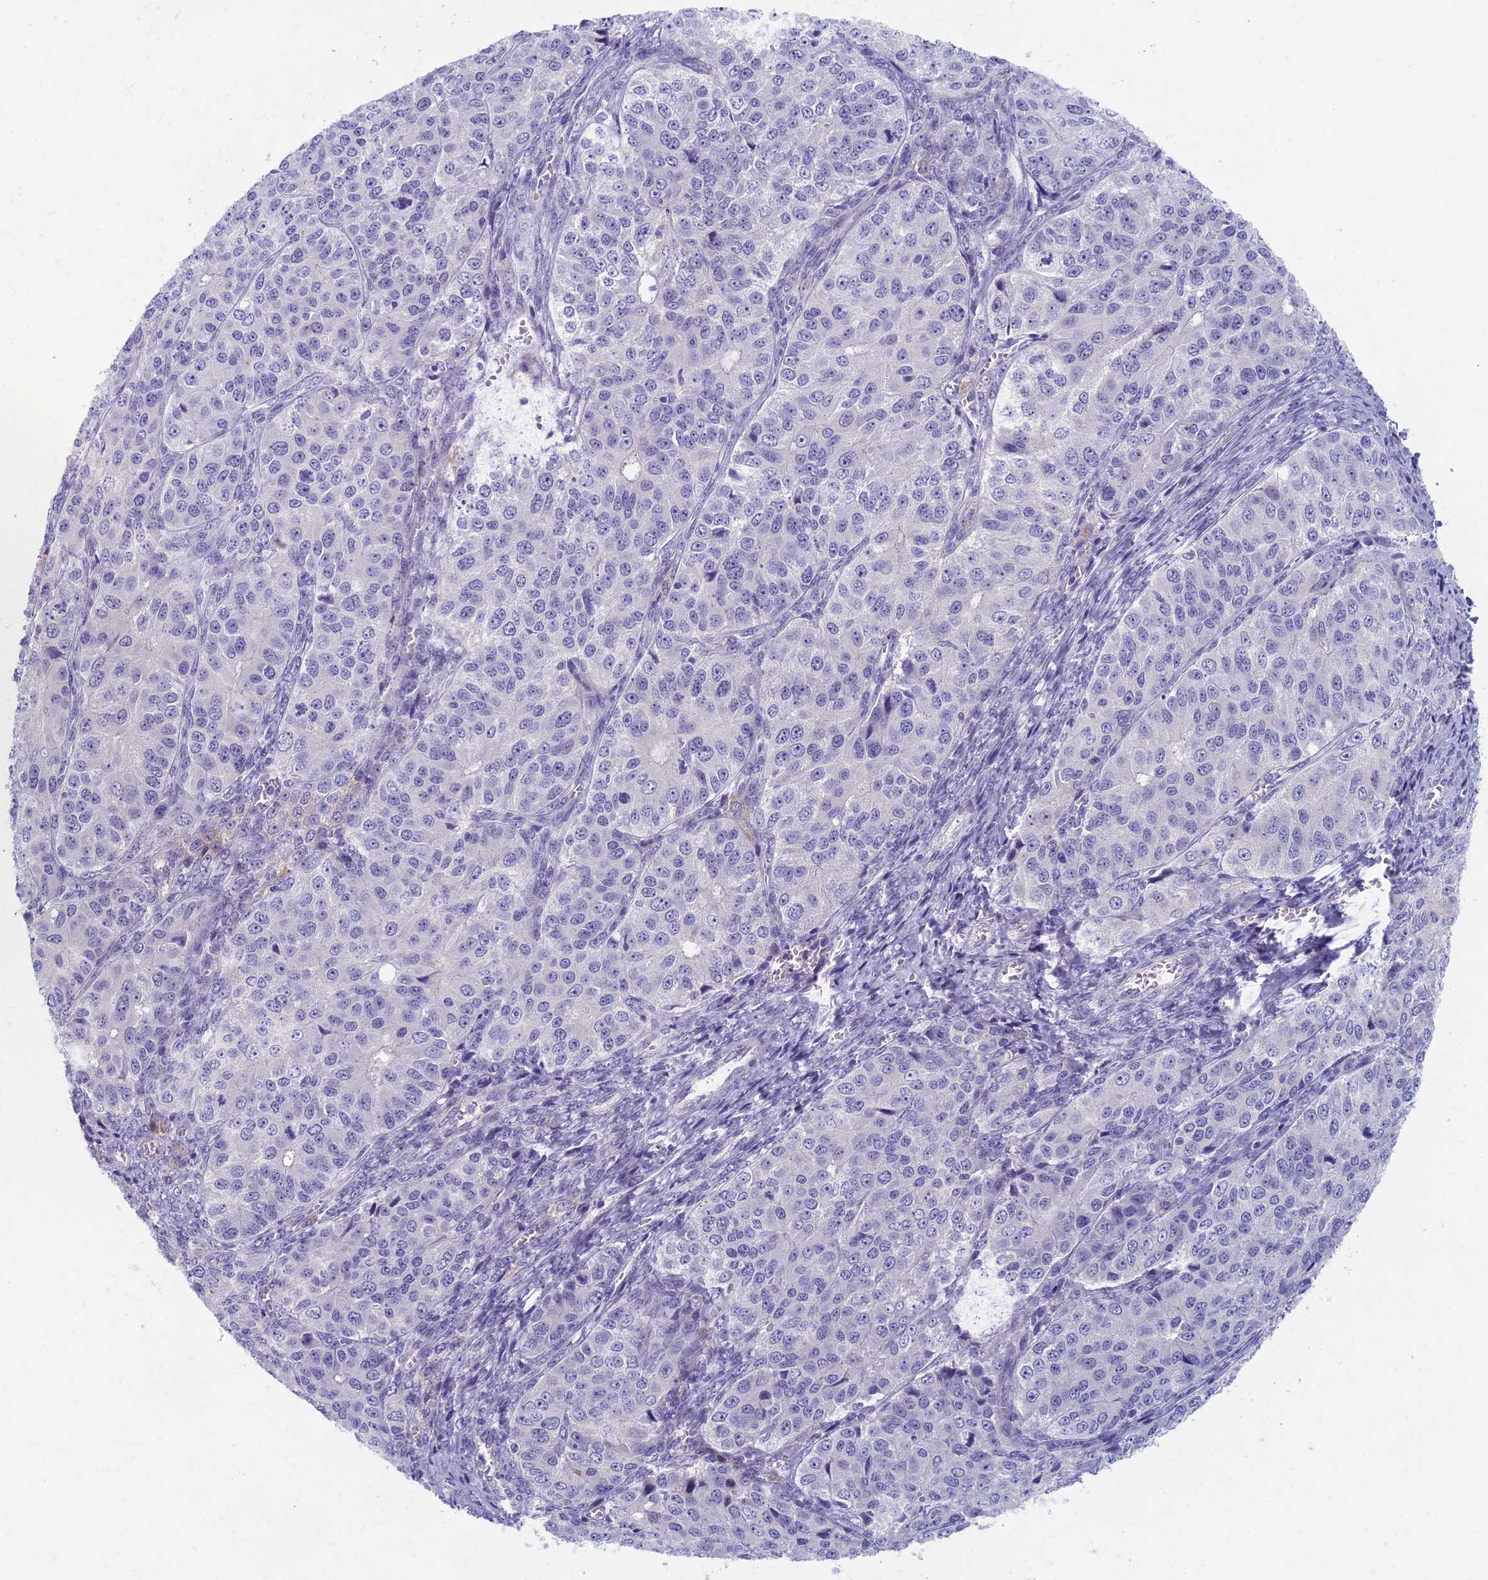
{"staining": {"intensity": "negative", "quantity": "none", "location": "none"}, "tissue": "ovarian cancer", "cell_type": "Tumor cells", "image_type": "cancer", "snomed": [{"axis": "morphology", "description": "Carcinoma, endometroid"}, {"axis": "topography", "description": "Ovary"}], "caption": "Immunohistochemistry of ovarian cancer (endometroid carcinoma) demonstrates no positivity in tumor cells.", "gene": "AP4E1", "patient": {"sex": "female", "age": 51}}